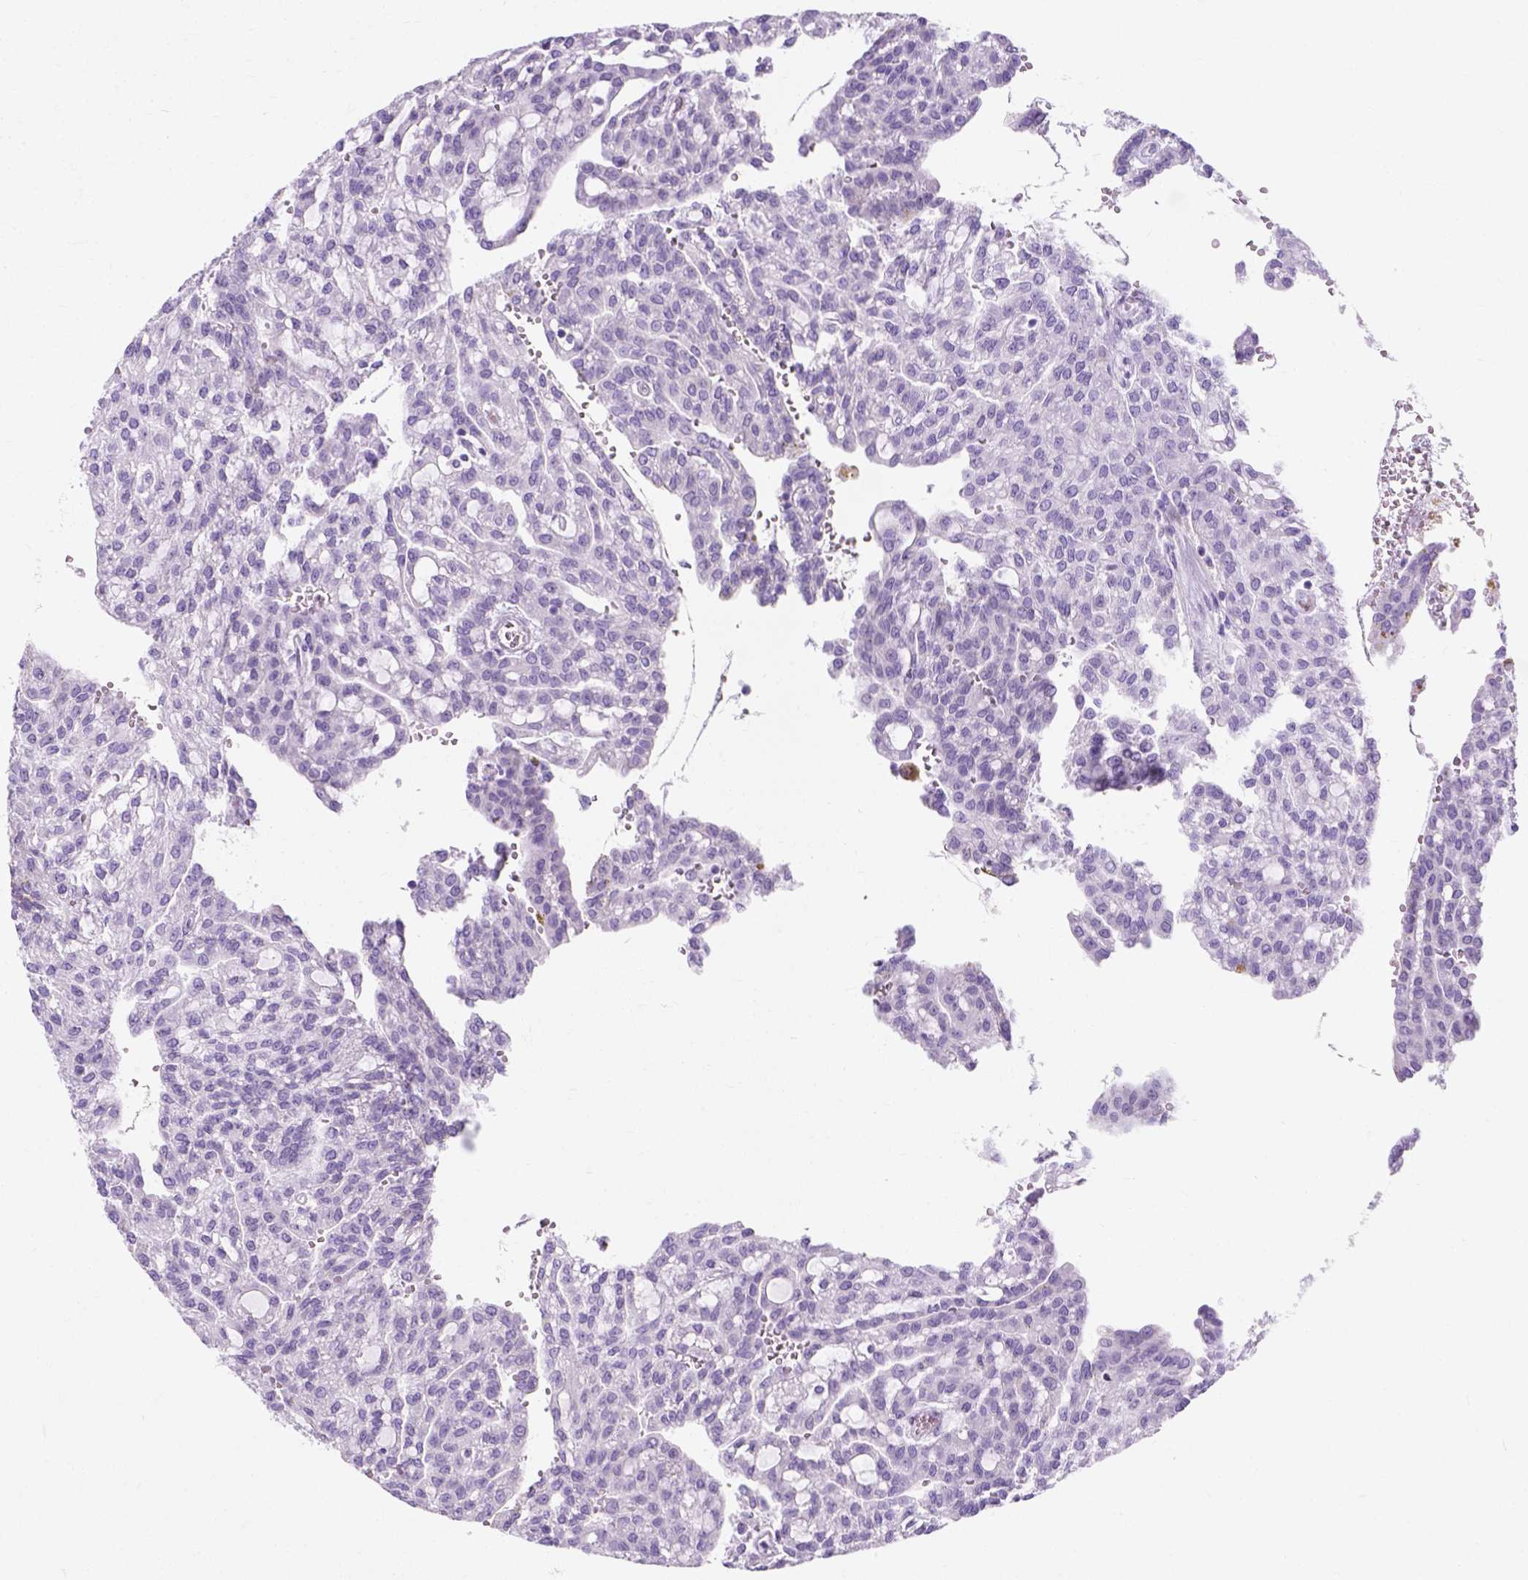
{"staining": {"intensity": "negative", "quantity": "none", "location": "none"}, "tissue": "renal cancer", "cell_type": "Tumor cells", "image_type": "cancer", "snomed": [{"axis": "morphology", "description": "Adenocarcinoma, NOS"}, {"axis": "topography", "description": "Kidney"}], "caption": "Histopathology image shows no protein staining in tumor cells of adenocarcinoma (renal) tissue. (IHC, brightfield microscopy, high magnification).", "gene": "MYH15", "patient": {"sex": "male", "age": 63}}